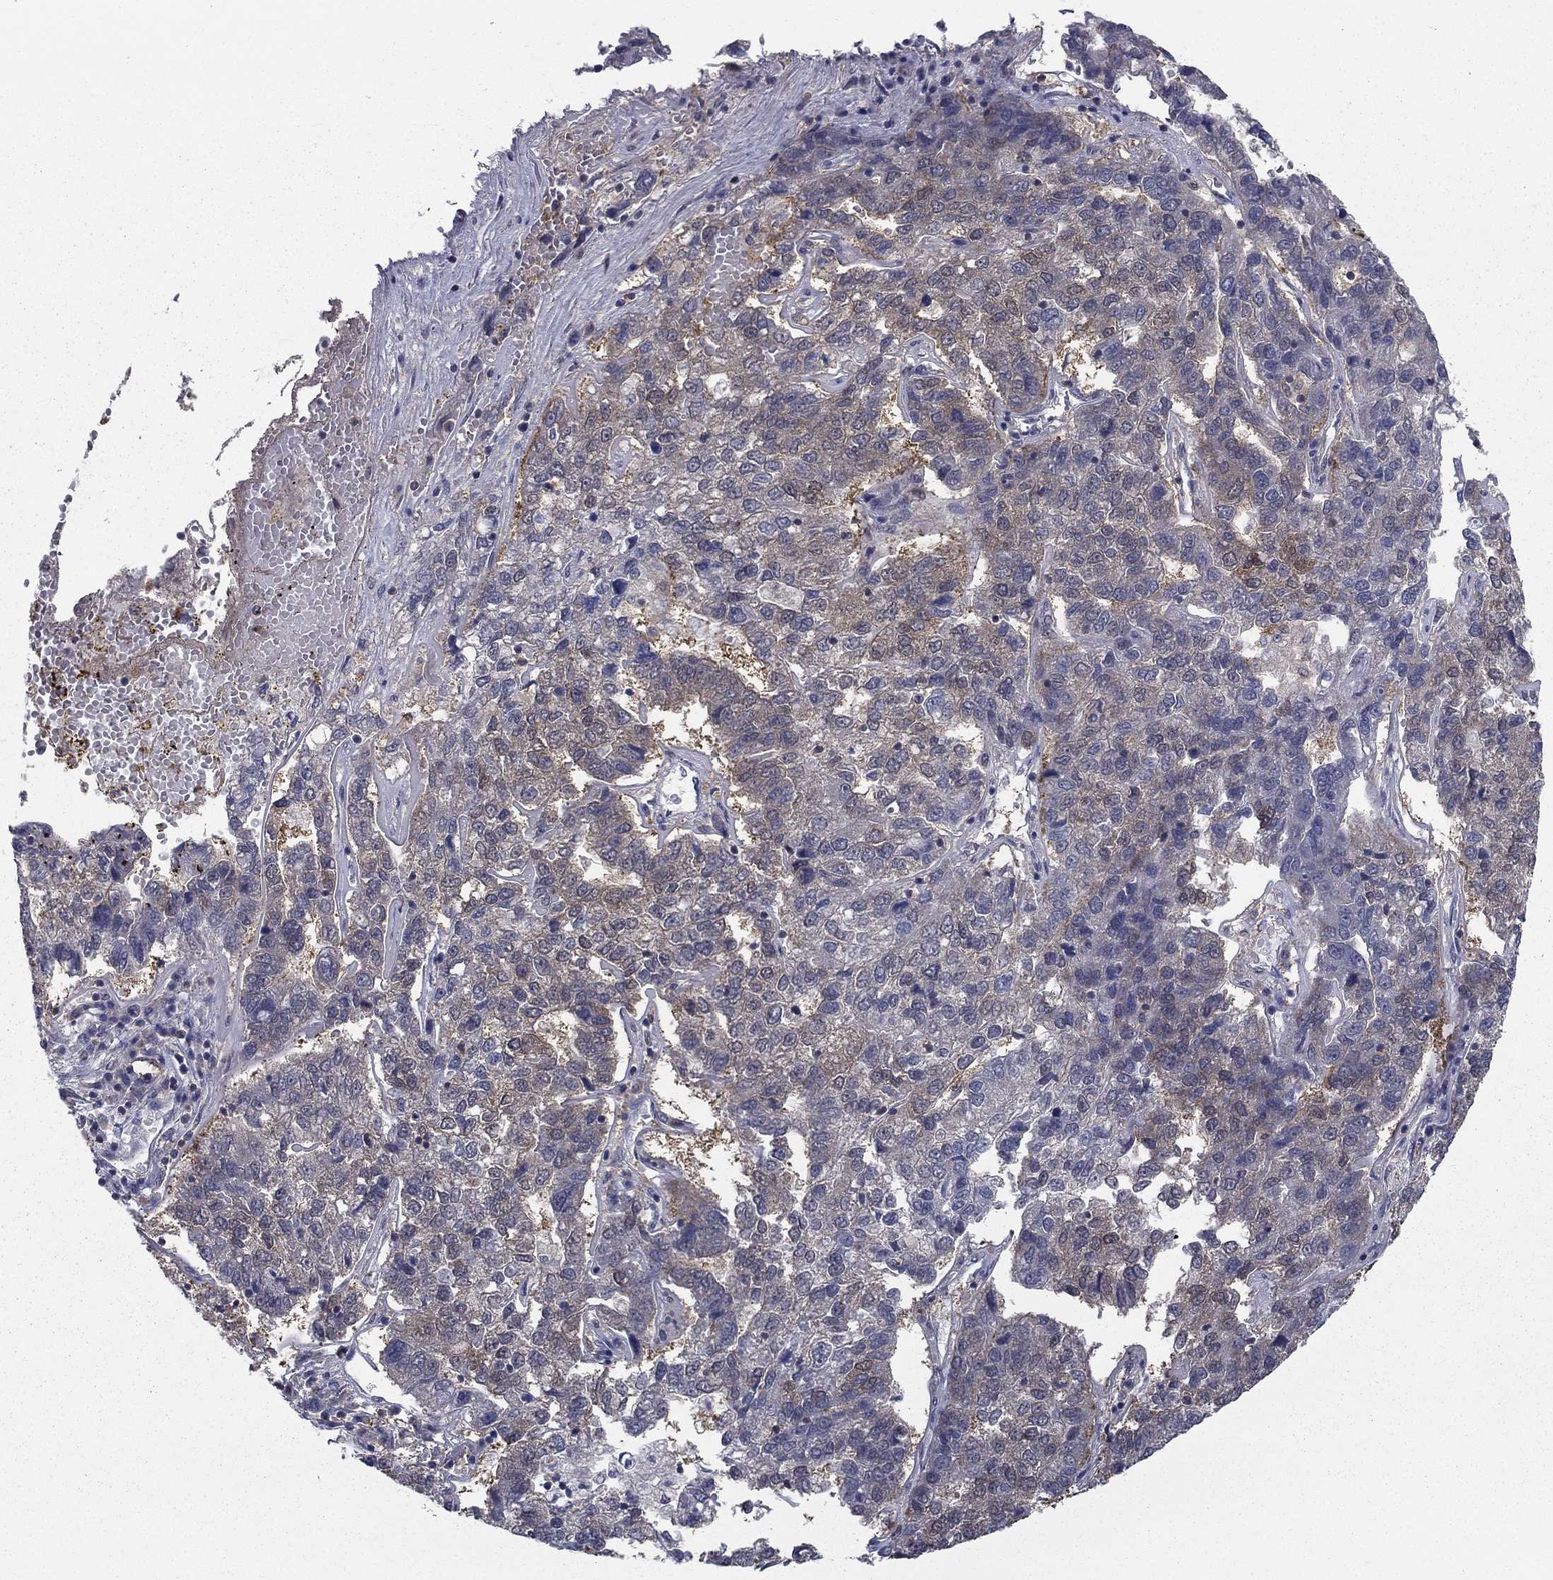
{"staining": {"intensity": "negative", "quantity": "none", "location": "none"}, "tissue": "pancreatic cancer", "cell_type": "Tumor cells", "image_type": "cancer", "snomed": [{"axis": "morphology", "description": "Adenocarcinoma, NOS"}, {"axis": "topography", "description": "Pancreas"}], "caption": "Immunohistochemistry (IHC) micrograph of human adenocarcinoma (pancreatic) stained for a protein (brown), which shows no staining in tumor cells.", "gene": "NIT2", "patient": {"sex": "female", "age": 61}}